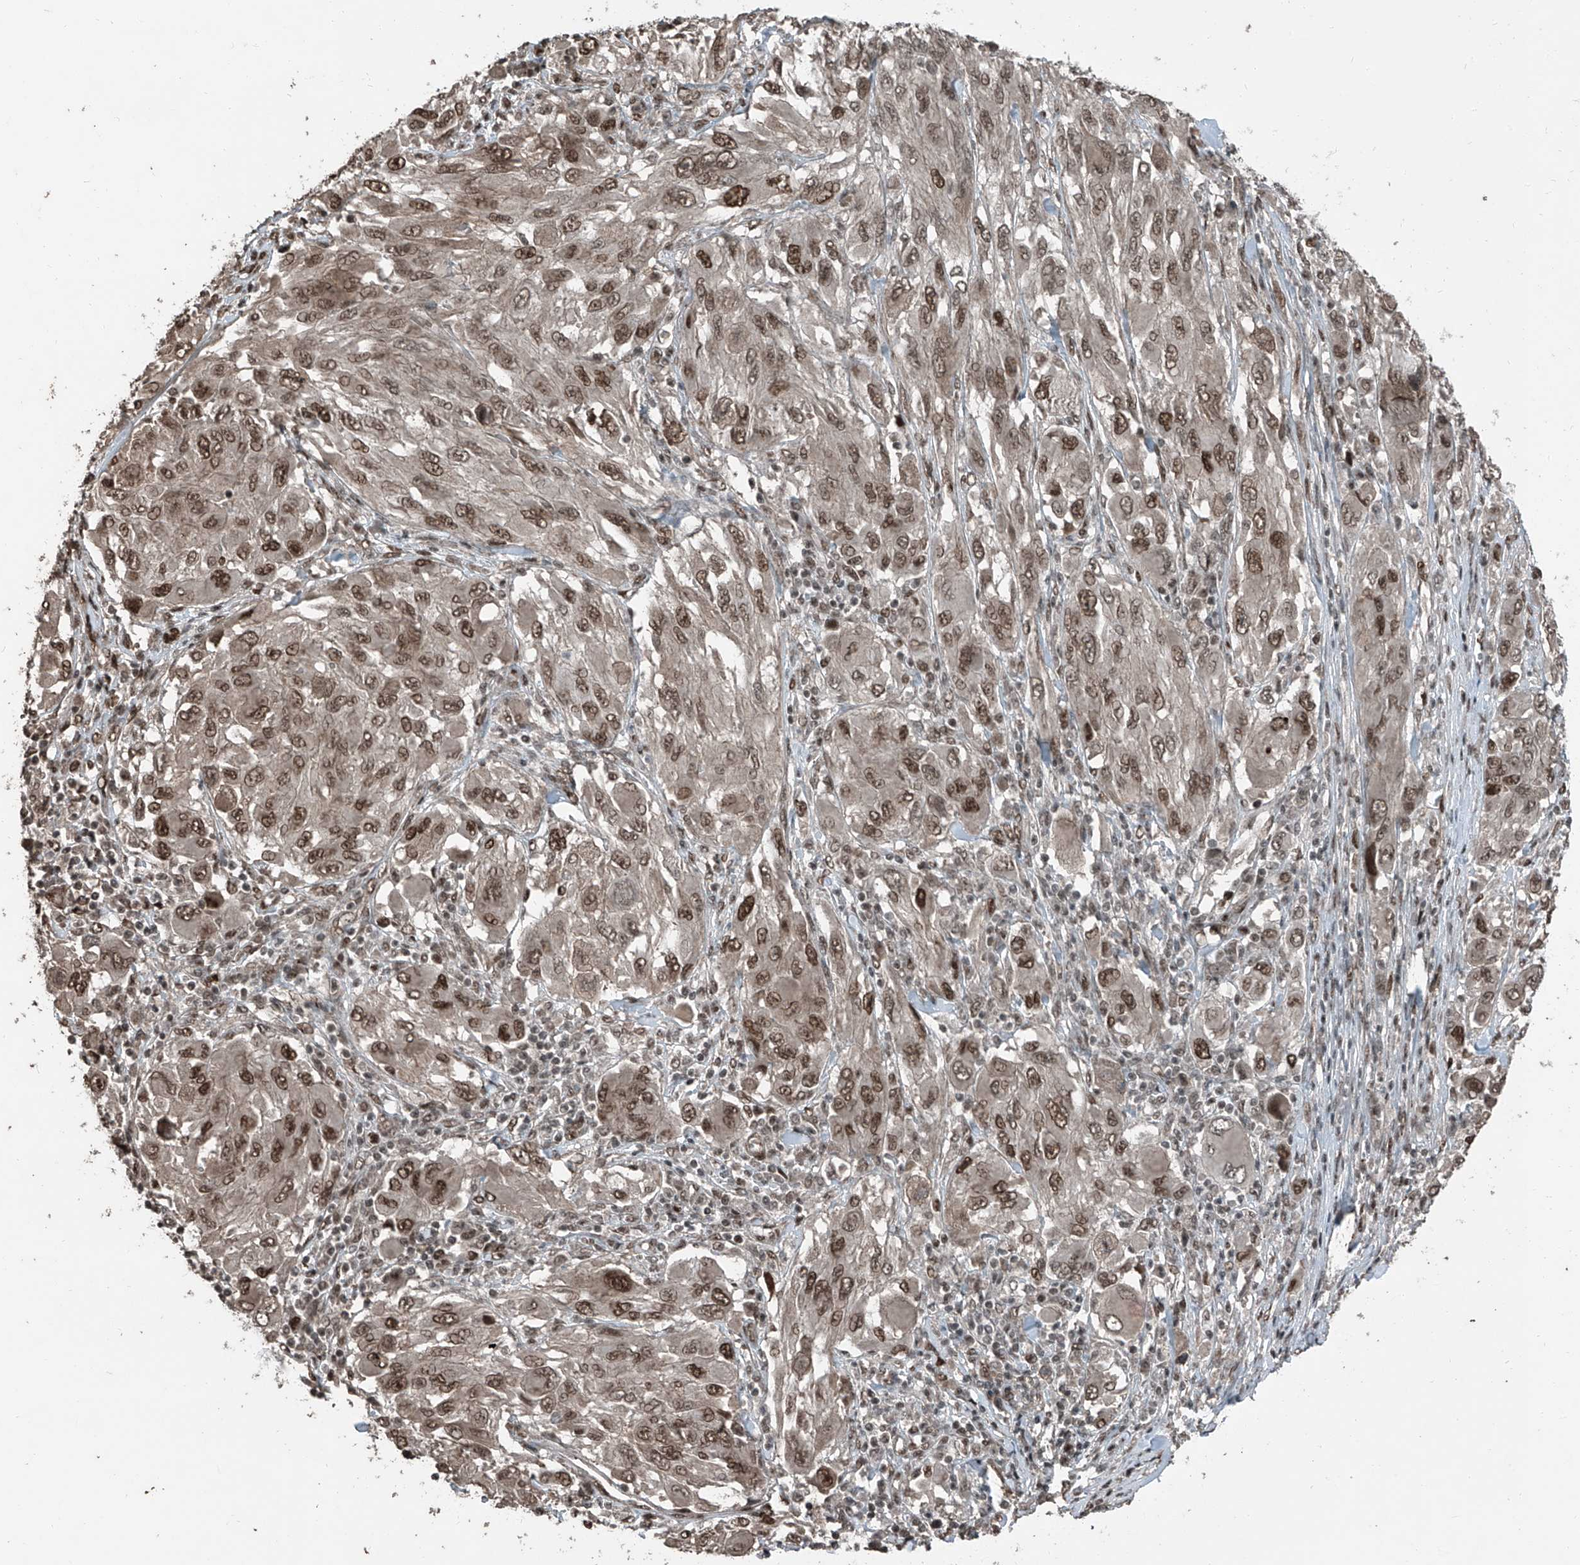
{"staining": {"intensity": "moderate", "quantity": ">75%", "location": "nuclear"}, "tissue": "melanoma", "cell_type": "Tumor cells", "image_type": "cancer", "snomed": [{"axis": "morphology", "description": "Malignant melanoma, NOS"}, {"axis": "topography", "description": "Skin"}], "caption": "About >75% of tumor cells in malignant melanoma demonstrate moderate nuclear protein staining as visualized by brown immunohistochemical staining.", "gene": "ZNF570", "patient": {"sex": "female", "age": 91}}